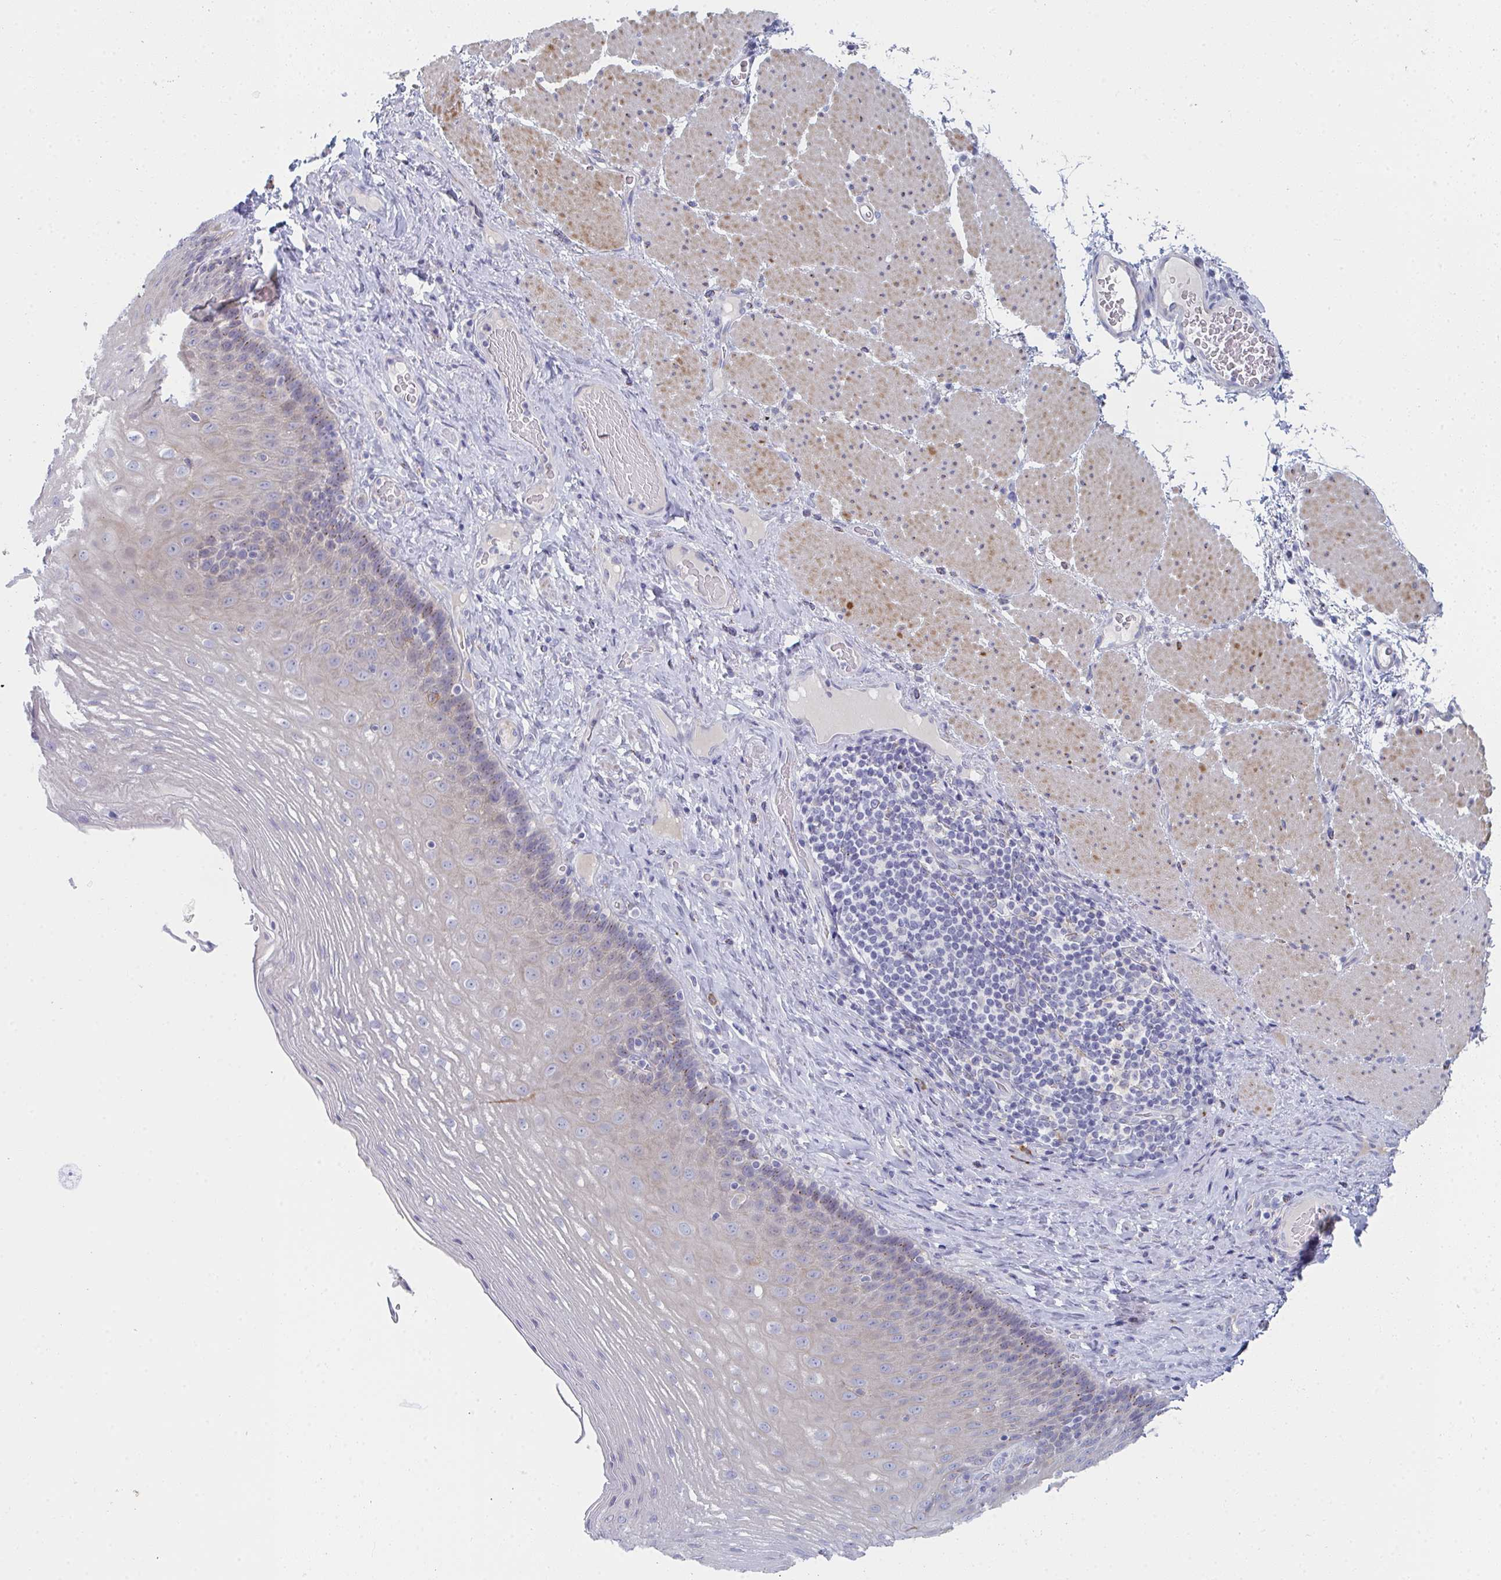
{"staining": {"intensity": "moderate", "quantity": "<25%", "location": "cytoplasmic/membranous"}, "tissue": "esophagus", "cell_type": "Squamous epithelial cells", "image_type": "normal", "snomed": [{"axis": "morphology", "description": "Normal tissue, NOS"}, {"axis": "topography", "description": "Esophagus"}], "caption": "DAB immunohistochemical staining of normal human esophagus displays moderate cytoplasmic/membranous protein staining in about <25% of squamous epithelial cells.", "gene": "PSMG1", "patient": {"sex": "male", "age": 62}}